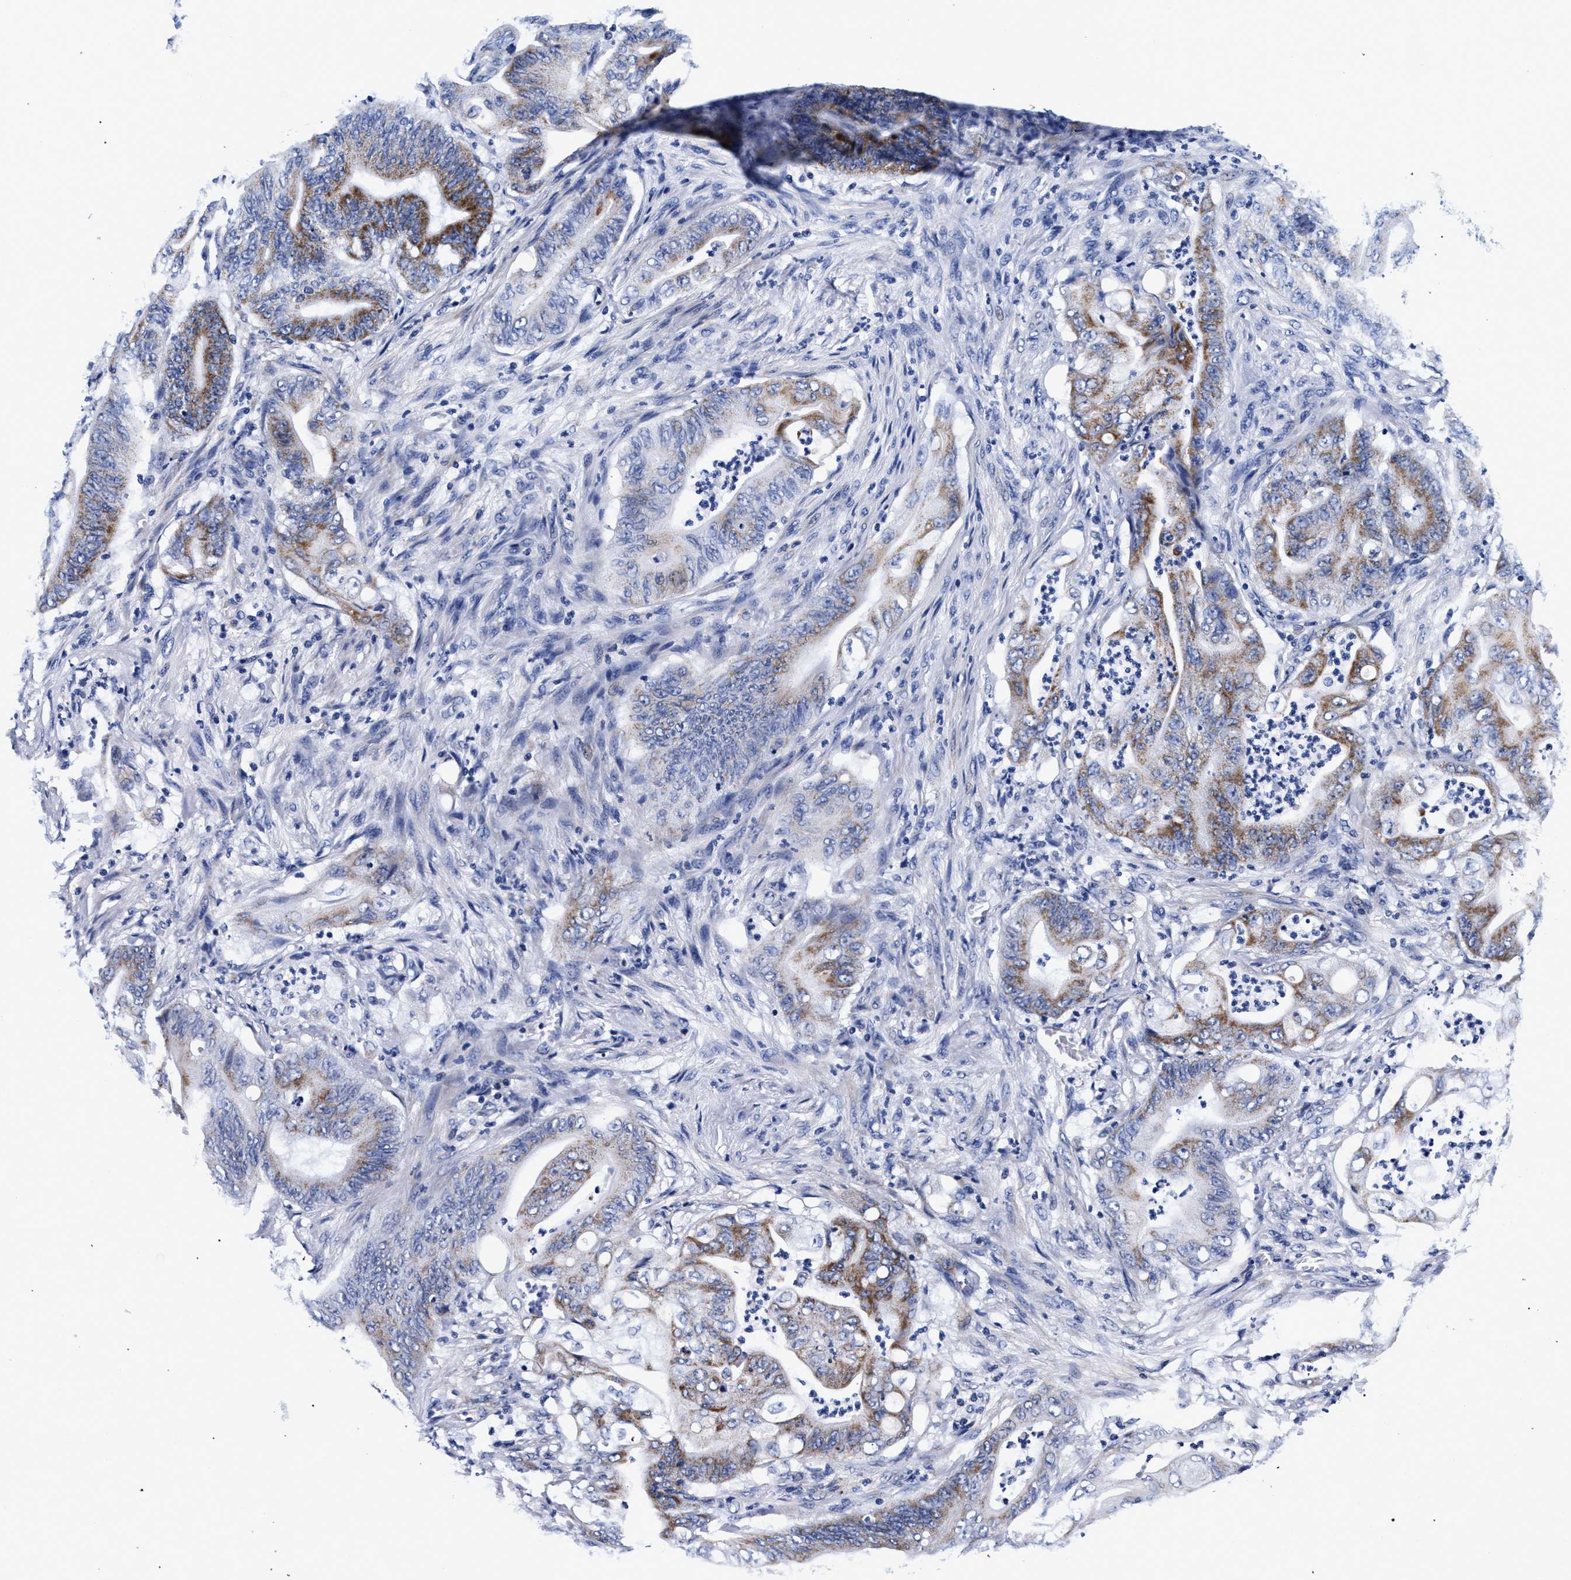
{"staining": {"intensity": "moderate", "quantity": "<25%", "location": "cytoplasmic/membranous"}, "tissue": "stomach cancer", "cell_type": "Tumor cells", "image_type": "cancer", "snomed": [{"axis": "morphology", "description": "Adenocarcinoma, NOS"}, {"axis": "topography", "description": "Stomach"}], "caption": "High-magnification brightfield microscopy of stomach cancer (adenocarcinoma) stained with DAB (3,3'-diaminobenzidine) (brown) and counterstained with hematoxylin (blue). tumor cells exhibit moderate cytoplasmic/membranous staining is present in about<25% of cells. Using DAB (brown) and hematoxylin (blue) stains, captured at high magnification using brightfield microscopy.", "gene": "RAB3B", "patient": {"sex": "female", "age": 73}}